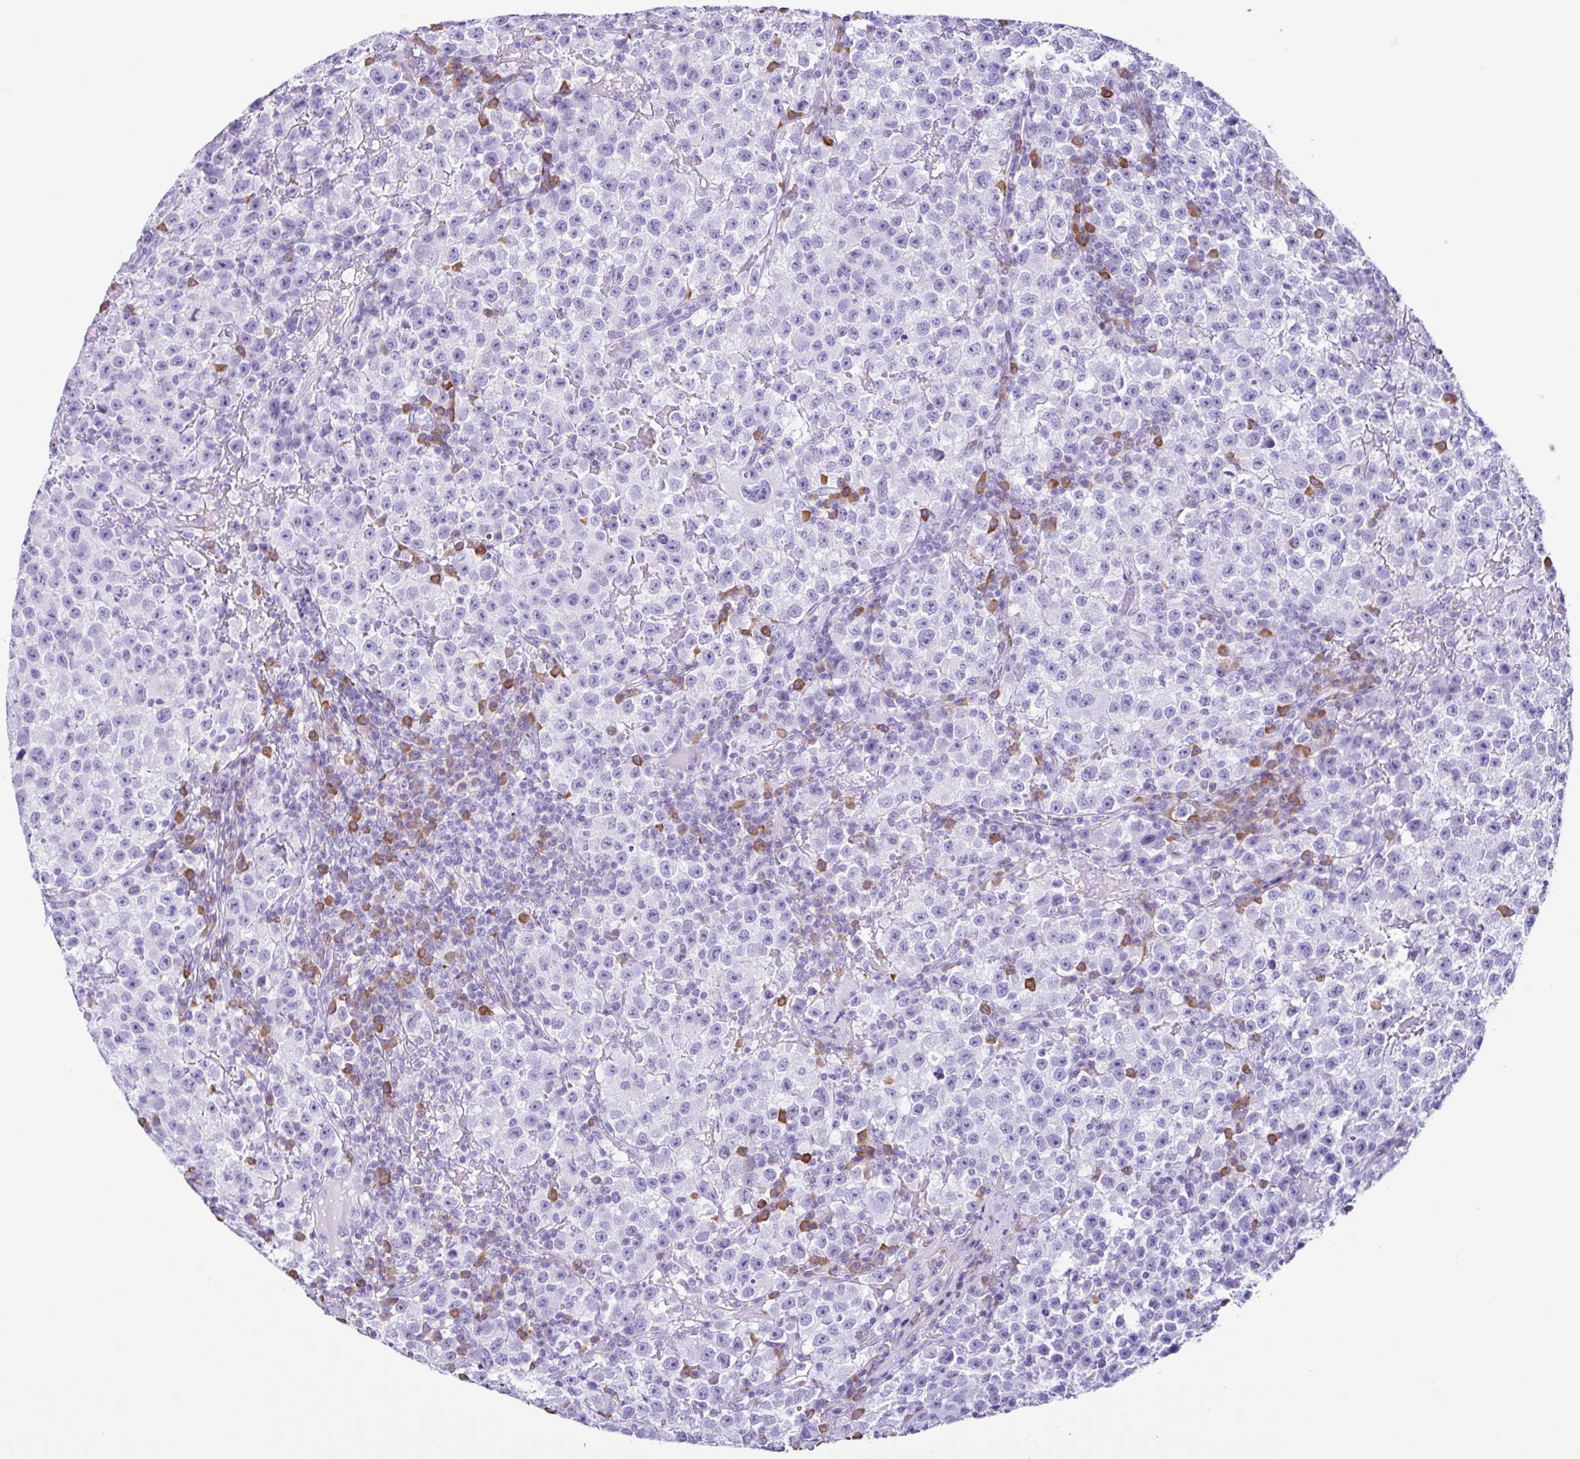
{"staining": {"intensity": "negative", "quantity": "none", "location": "none"}, "tissue": "testis cancer", "cell_type": "Tumor cells", "image_type": "cancer", "snomed": [{"axis": "morphology", "description": "Seminoma, NOS"}, {"axis": "topography", "description": "Testis"}], "caption": "High power microscopy photomicrograph of an immunohistochemistry histopathology image of seminoma (testis), revealing no significant positivity in tumor cells.", "gene": "PIGF", "patient": {"sex": "male", "age": 22}}